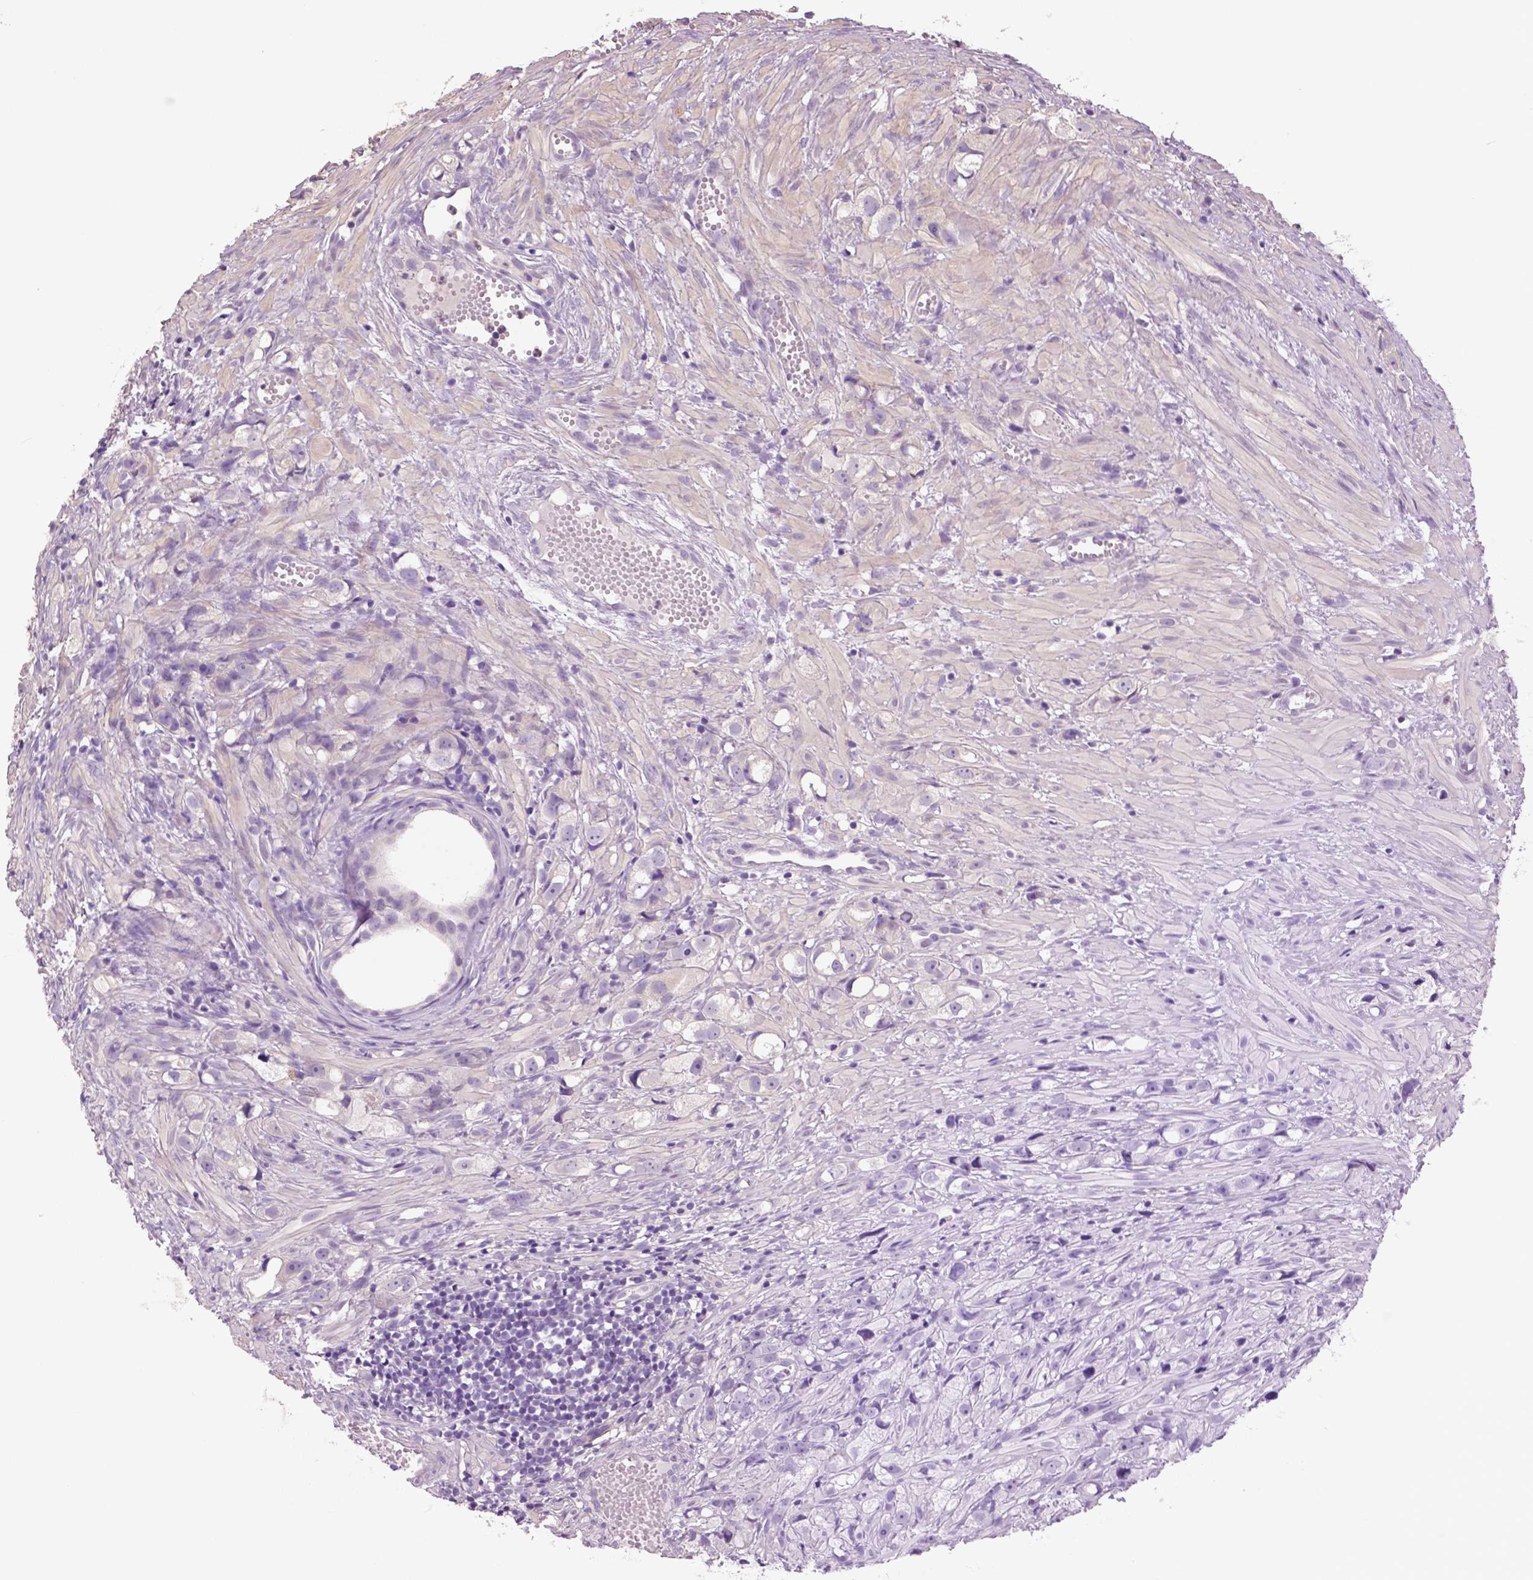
{"staining": {"intensity": "negative", "quantity": "none", "location": "none"}, "tissue": "prostate cancer", "cell_type": "Tumor cells", "image_type": "cancer", "snomed": [{"axis": "morphology", "description": "Adenocarcinoma, High grade"}, {"axis": "topography", "description": "Prostate"}], "caption": "There is no significant staining in tumor cells of prostate cancer.", "gene": "DNAH12", "patient": {"sex": "male", "age": 75}}